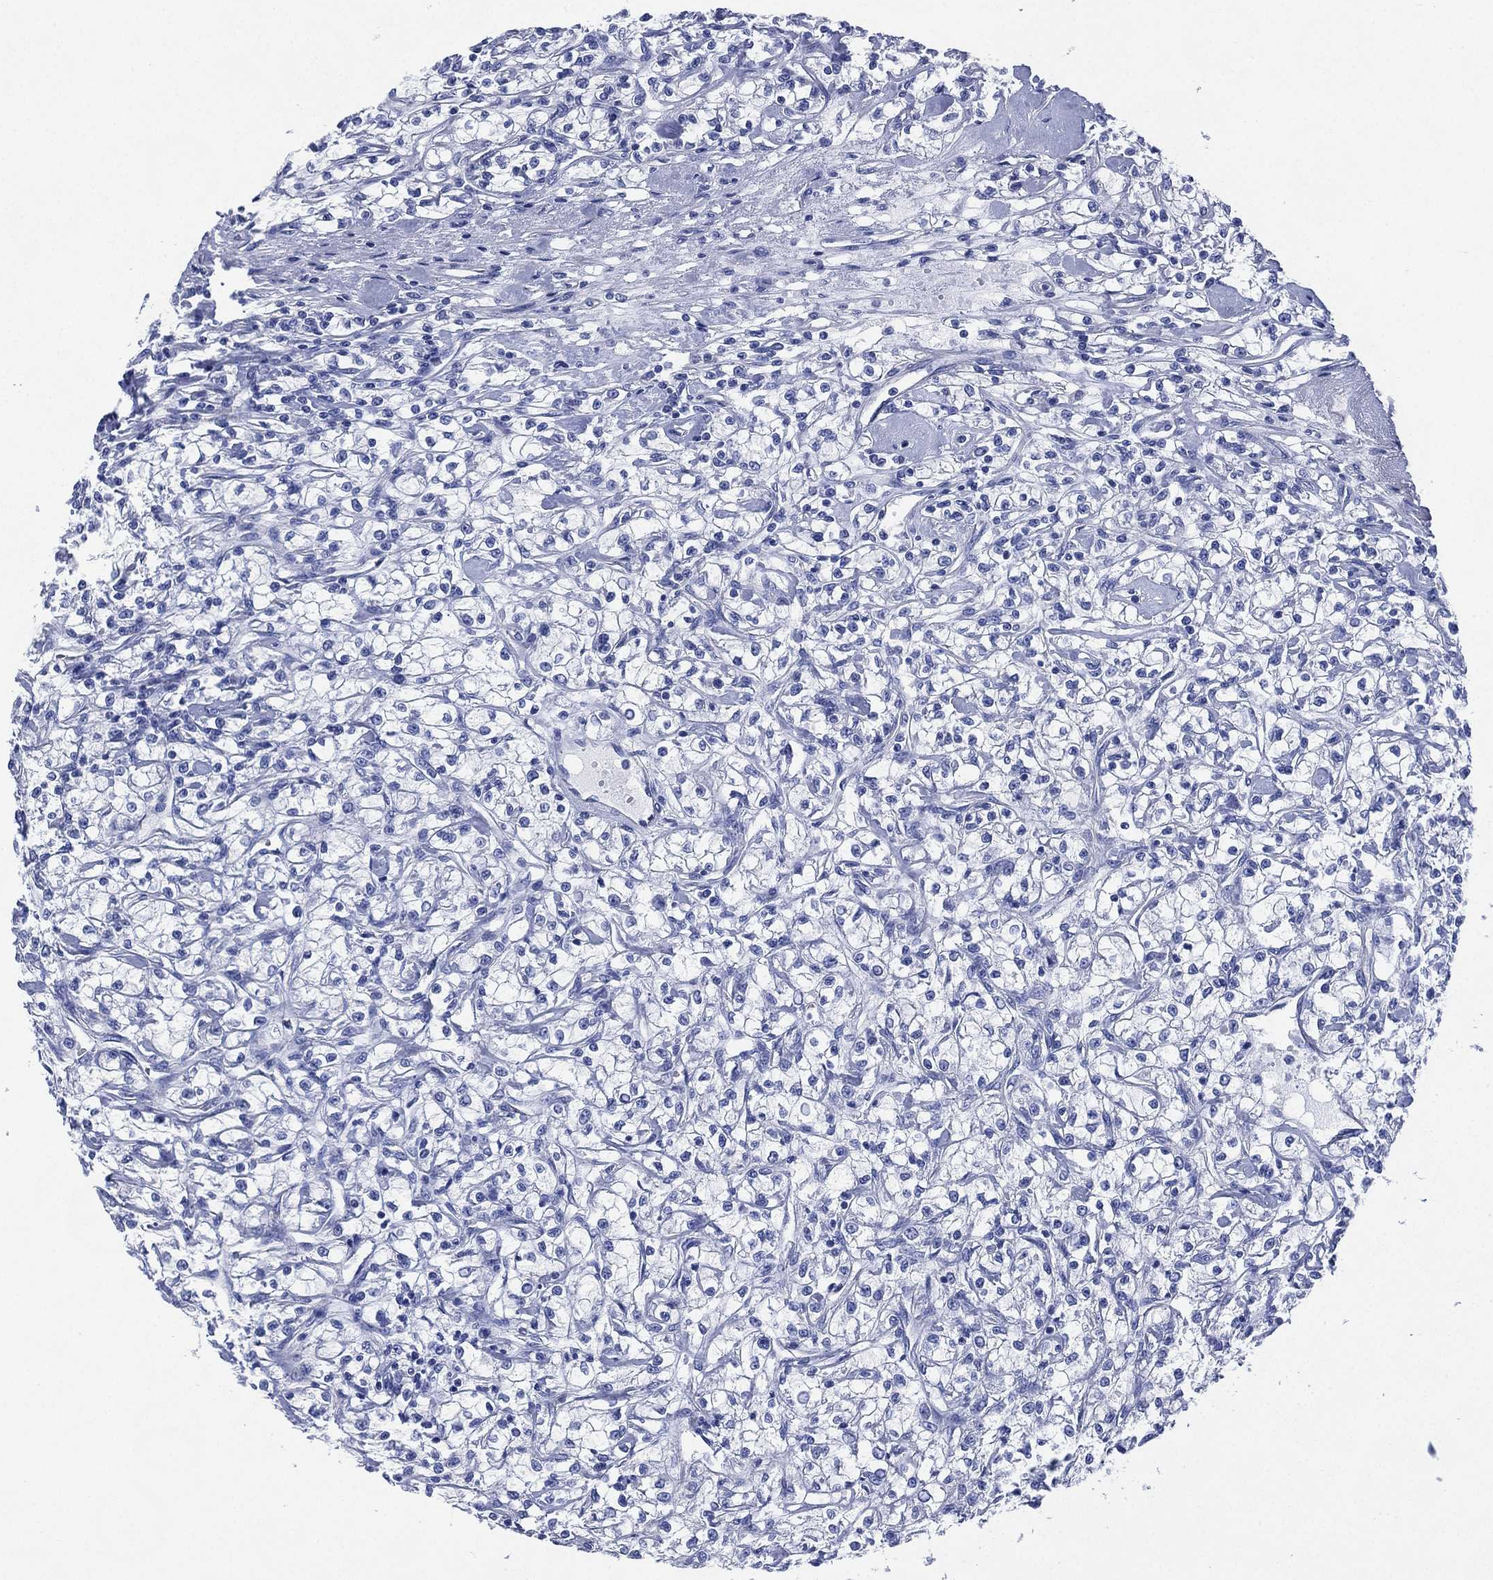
{"staining": {"intensity": "negative", "quantity": "none", "location": "none"}, "tissue": "renal cancer", "cell_type": "Tumor cells", "image_type": "cancer", "snomed": [{"axis": "morphology", "description": "Adenocarcinoma, NOS"}, {"axis": "topography", "description": "Kidney"}], "caption": "Human renal cancer (adenocarcinoma) stained for a protein using immunohistochemistry displays no expression in tumor cells.", "gene": "CCDC70", "patient": {"sex": "female", "age": 59}}